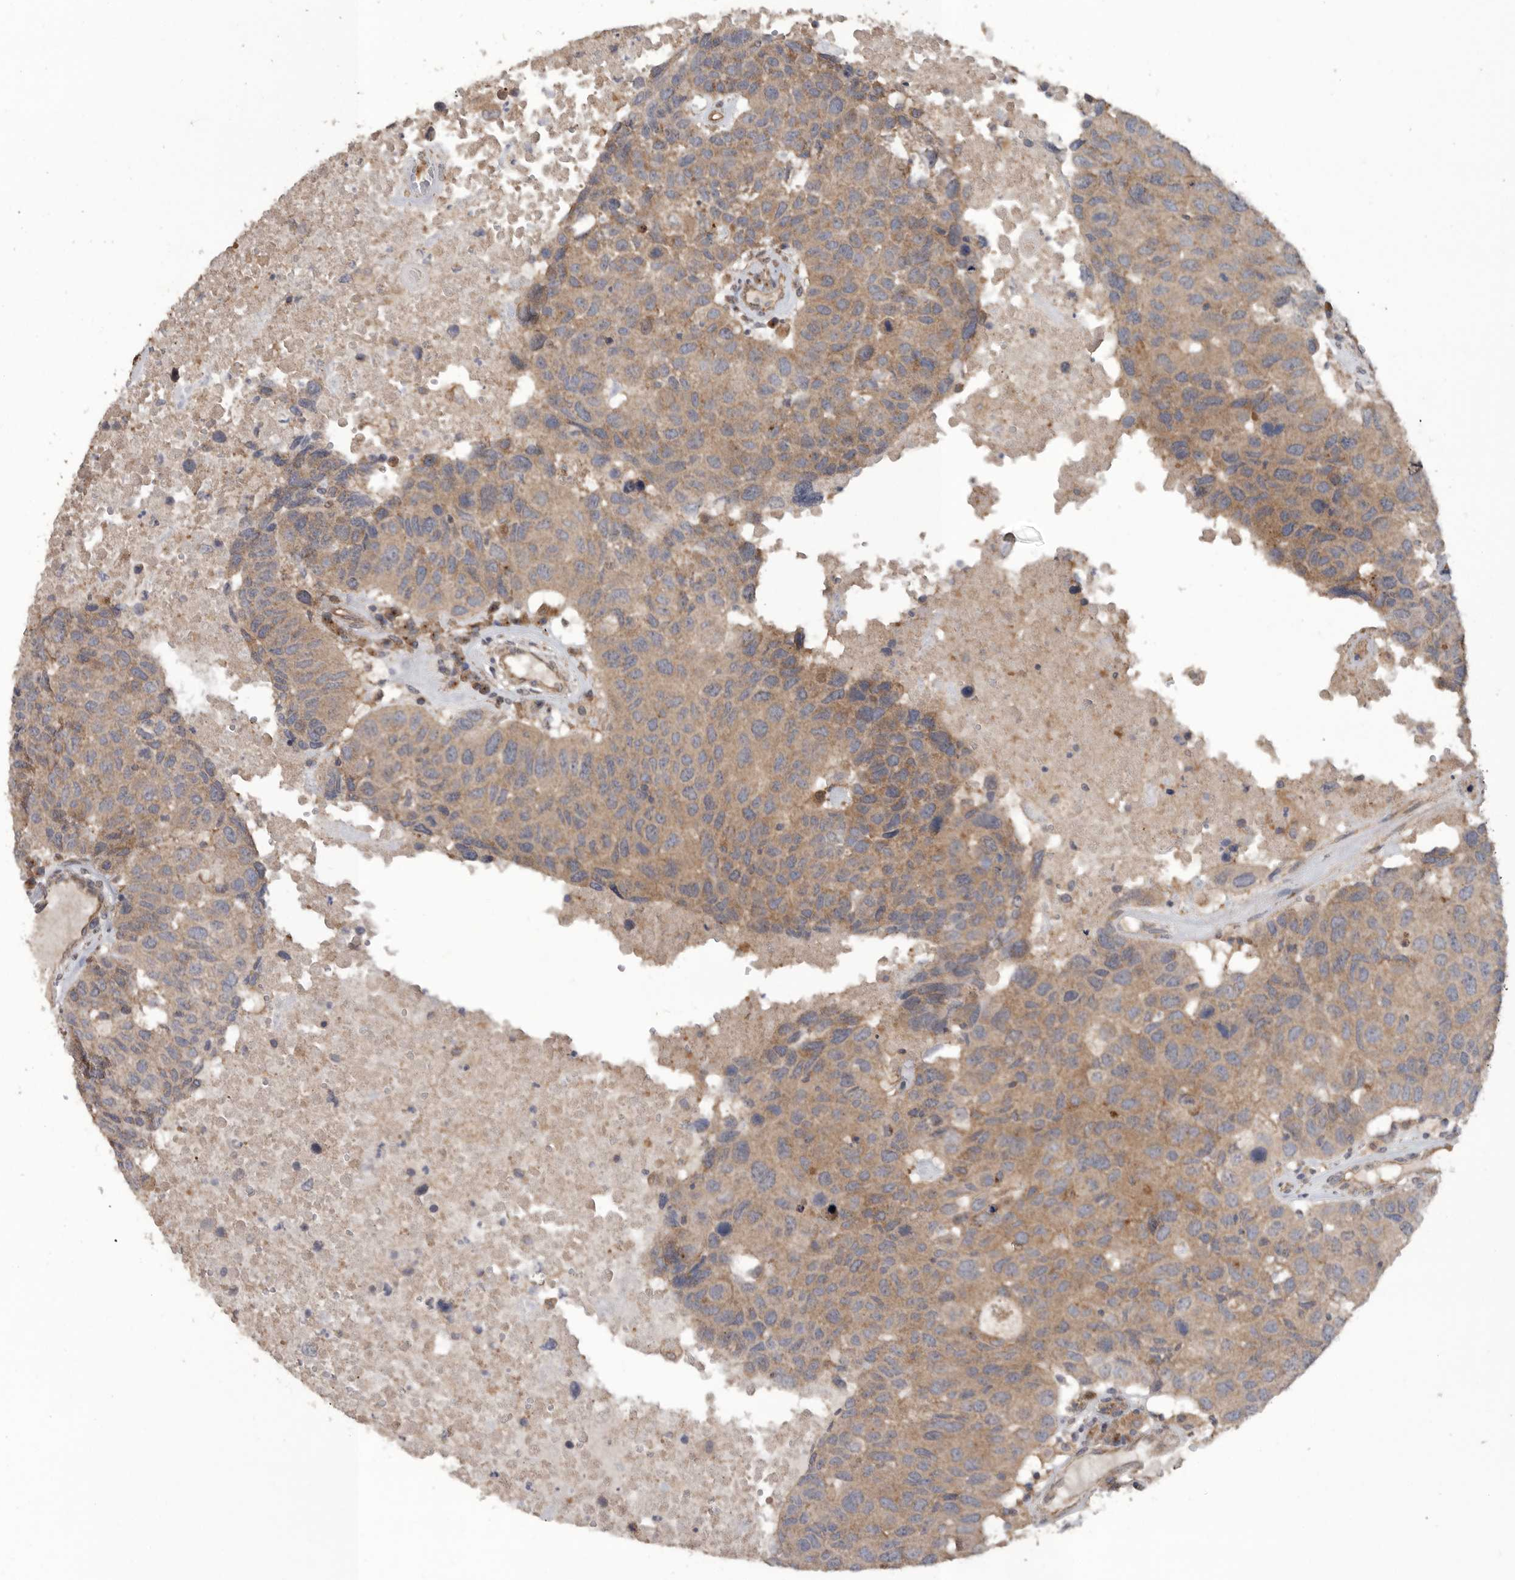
{"staining": {"intensity": "weak", "quantity": ">75%", "location": "cytoplasmic/membranous"}, "tissue": "head and neck cancer", "cell_type": "Tumor cells", "image_type": "cancer", "snomed": [{"axis": "morphology", "description": "Squamous cell carcinoma, NOS"}, {"axis": "topography", "description": "Head-Neck"}], "caption": "This histopathology image displays IHC staining of human squamous cell carcinoma (head and neck), with low weak cytoplasmic/membranous expression in about >75% of tumor cells.", "gene": "PODXL2", "patient": {"sex": "male", "age": 66}}